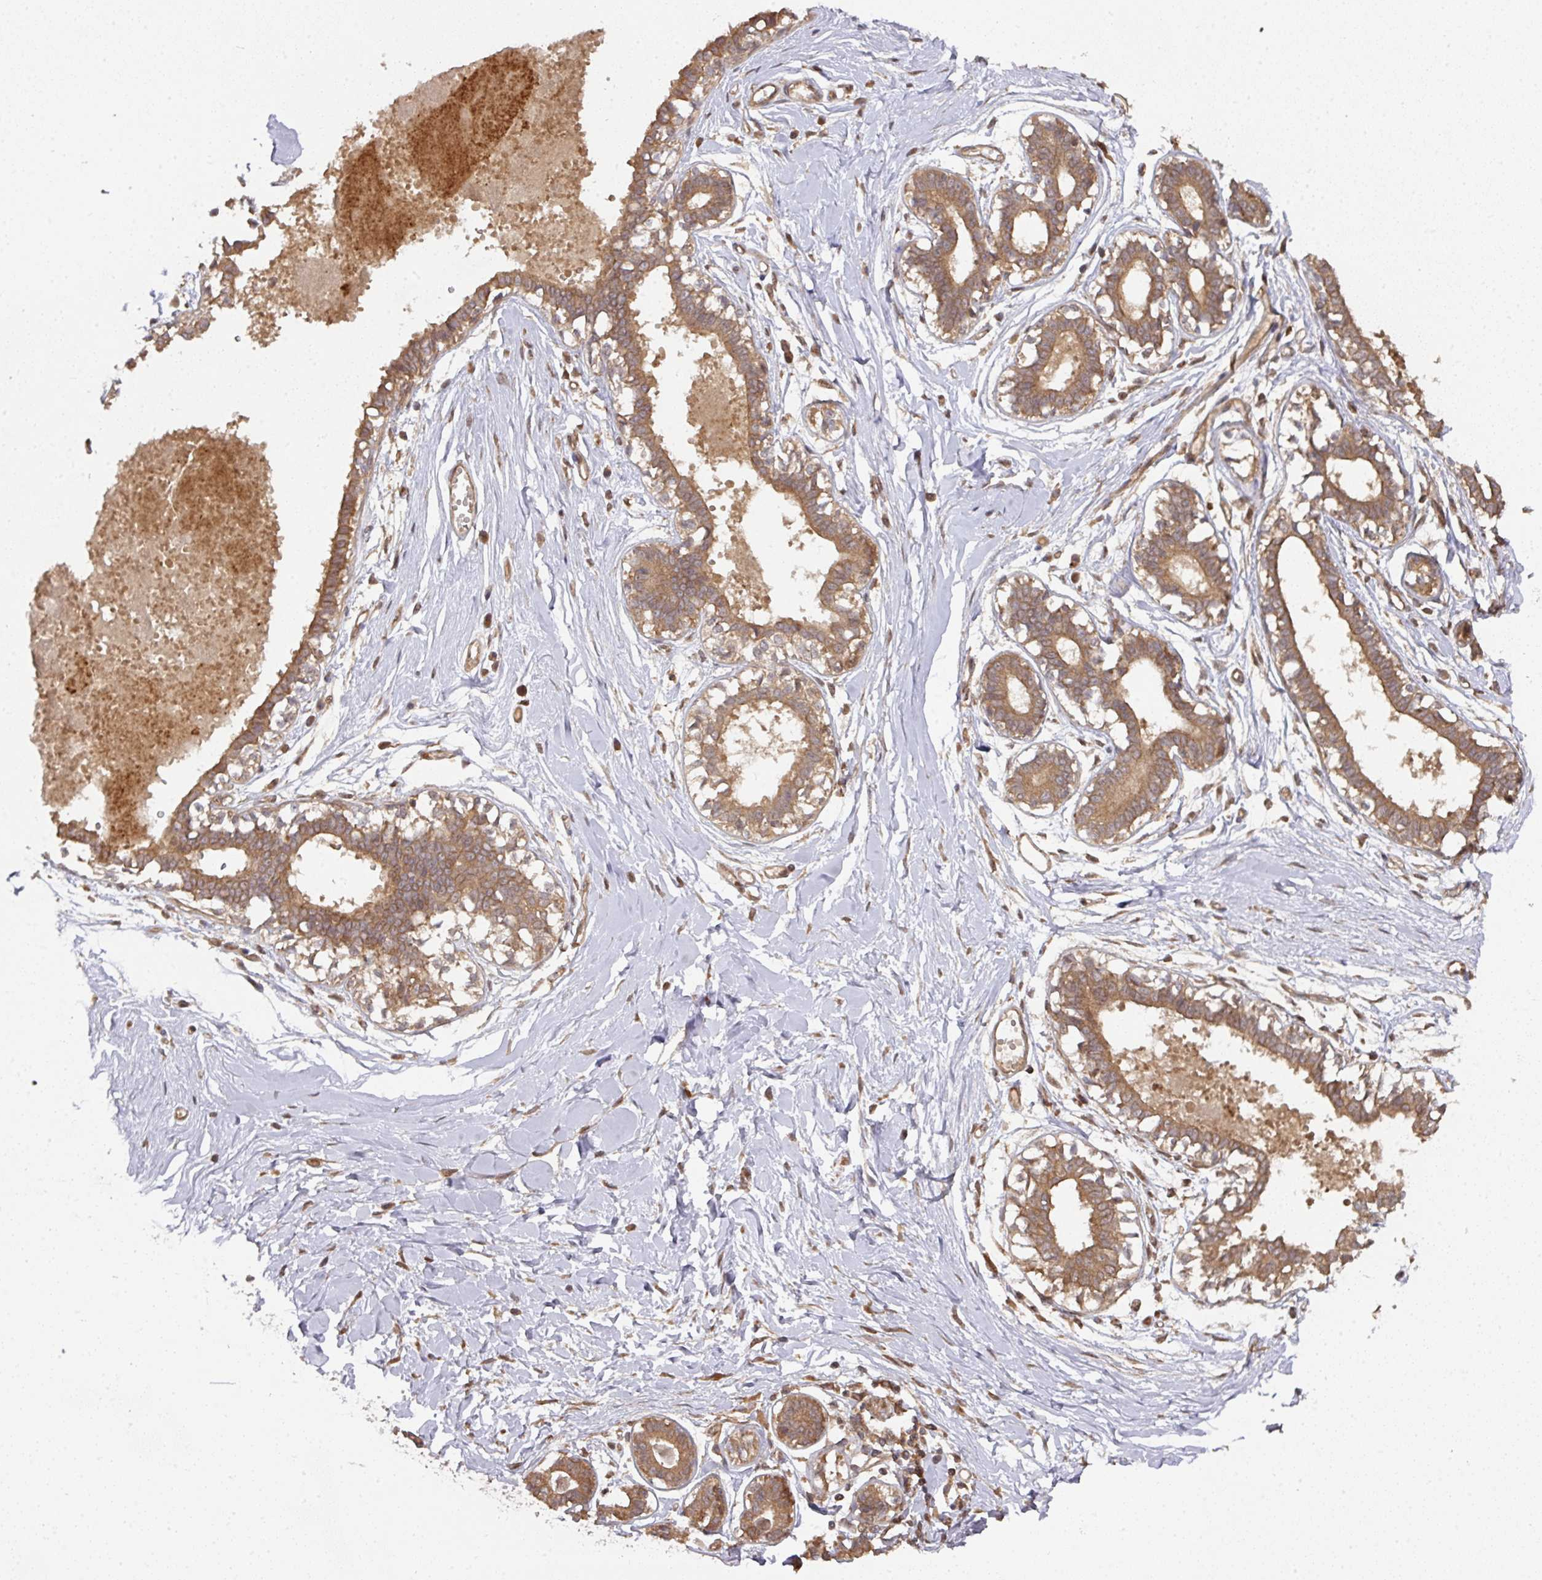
{"staining": {"intensity": "negative", "quantity": "none", "location": "none"}, "tissue": "breast", "cell_type": "Adipocytes", "image_type": "normal", "snomed": [{"axis": "morphology", "description": "Normal tissue, NOS"}, {"axis": "topography", "description": "Breast"}], "caption": "Immunohistochemistry image of unremarkable breast stained for a protein (brown), which exhibits no expression in adipocytes. (Immunohistochemistry, brightfield microscopy, high magnification).", "gene": "EIF4EBP2", "patient": {"sex": "female", "age": 45}}